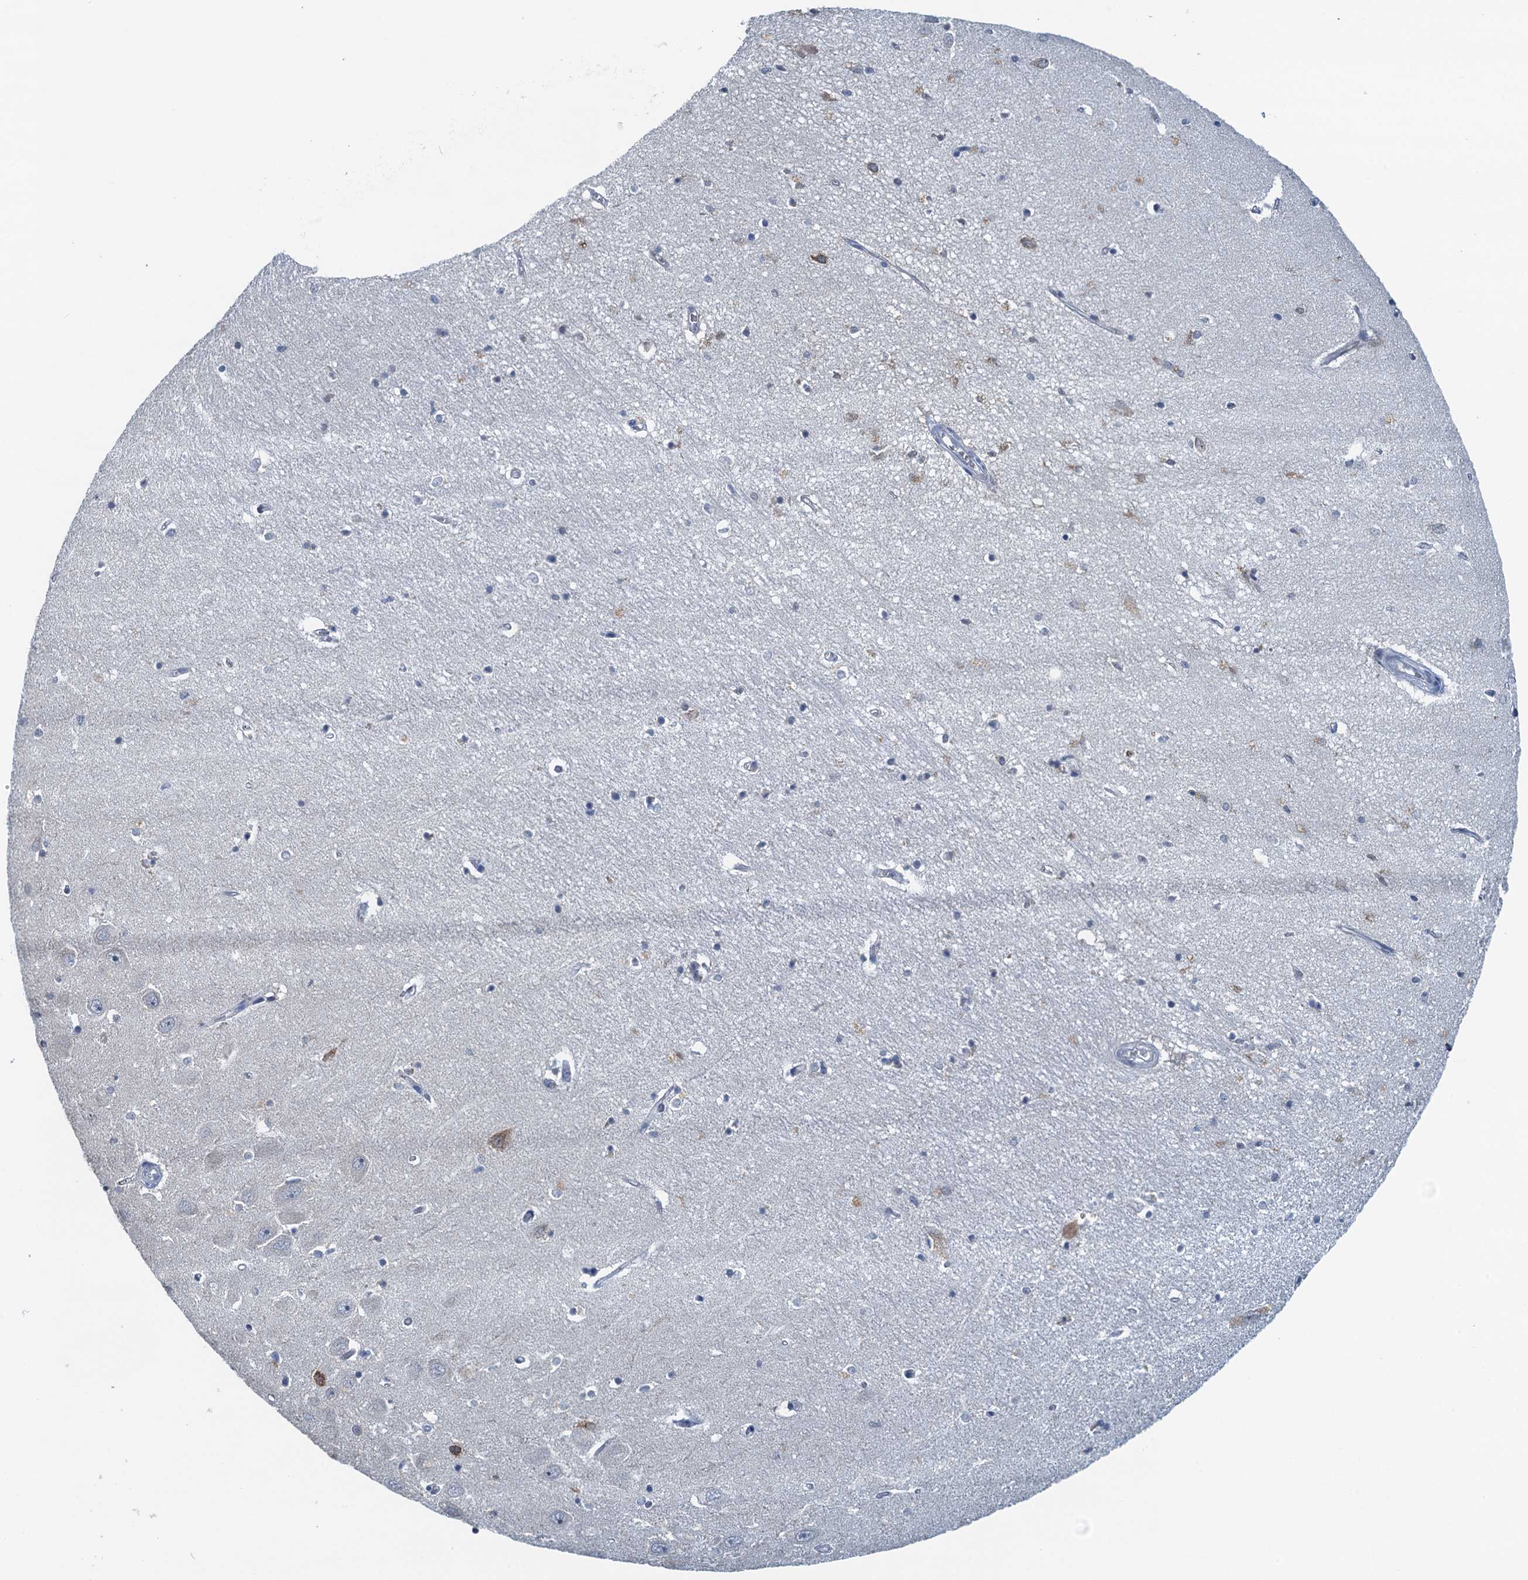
{"staining": {"intensity": "negative", "quantity": "none", "location": "none"}, "tissue": "hippocampus", "cell_type": "Glial cells", "image_type": "normal", "snomed": [{"axis": "morphology", "description": "Normal tissue, NOS"}, {"axis": "topography", "description": "Hippocampus"}], "caption": "Normal hippocampus was stained to show a protein in brown. There is no significant positivity in glial cells.", "gene": "LSM14B", "patient": {"sex": "female", "age": 64}}